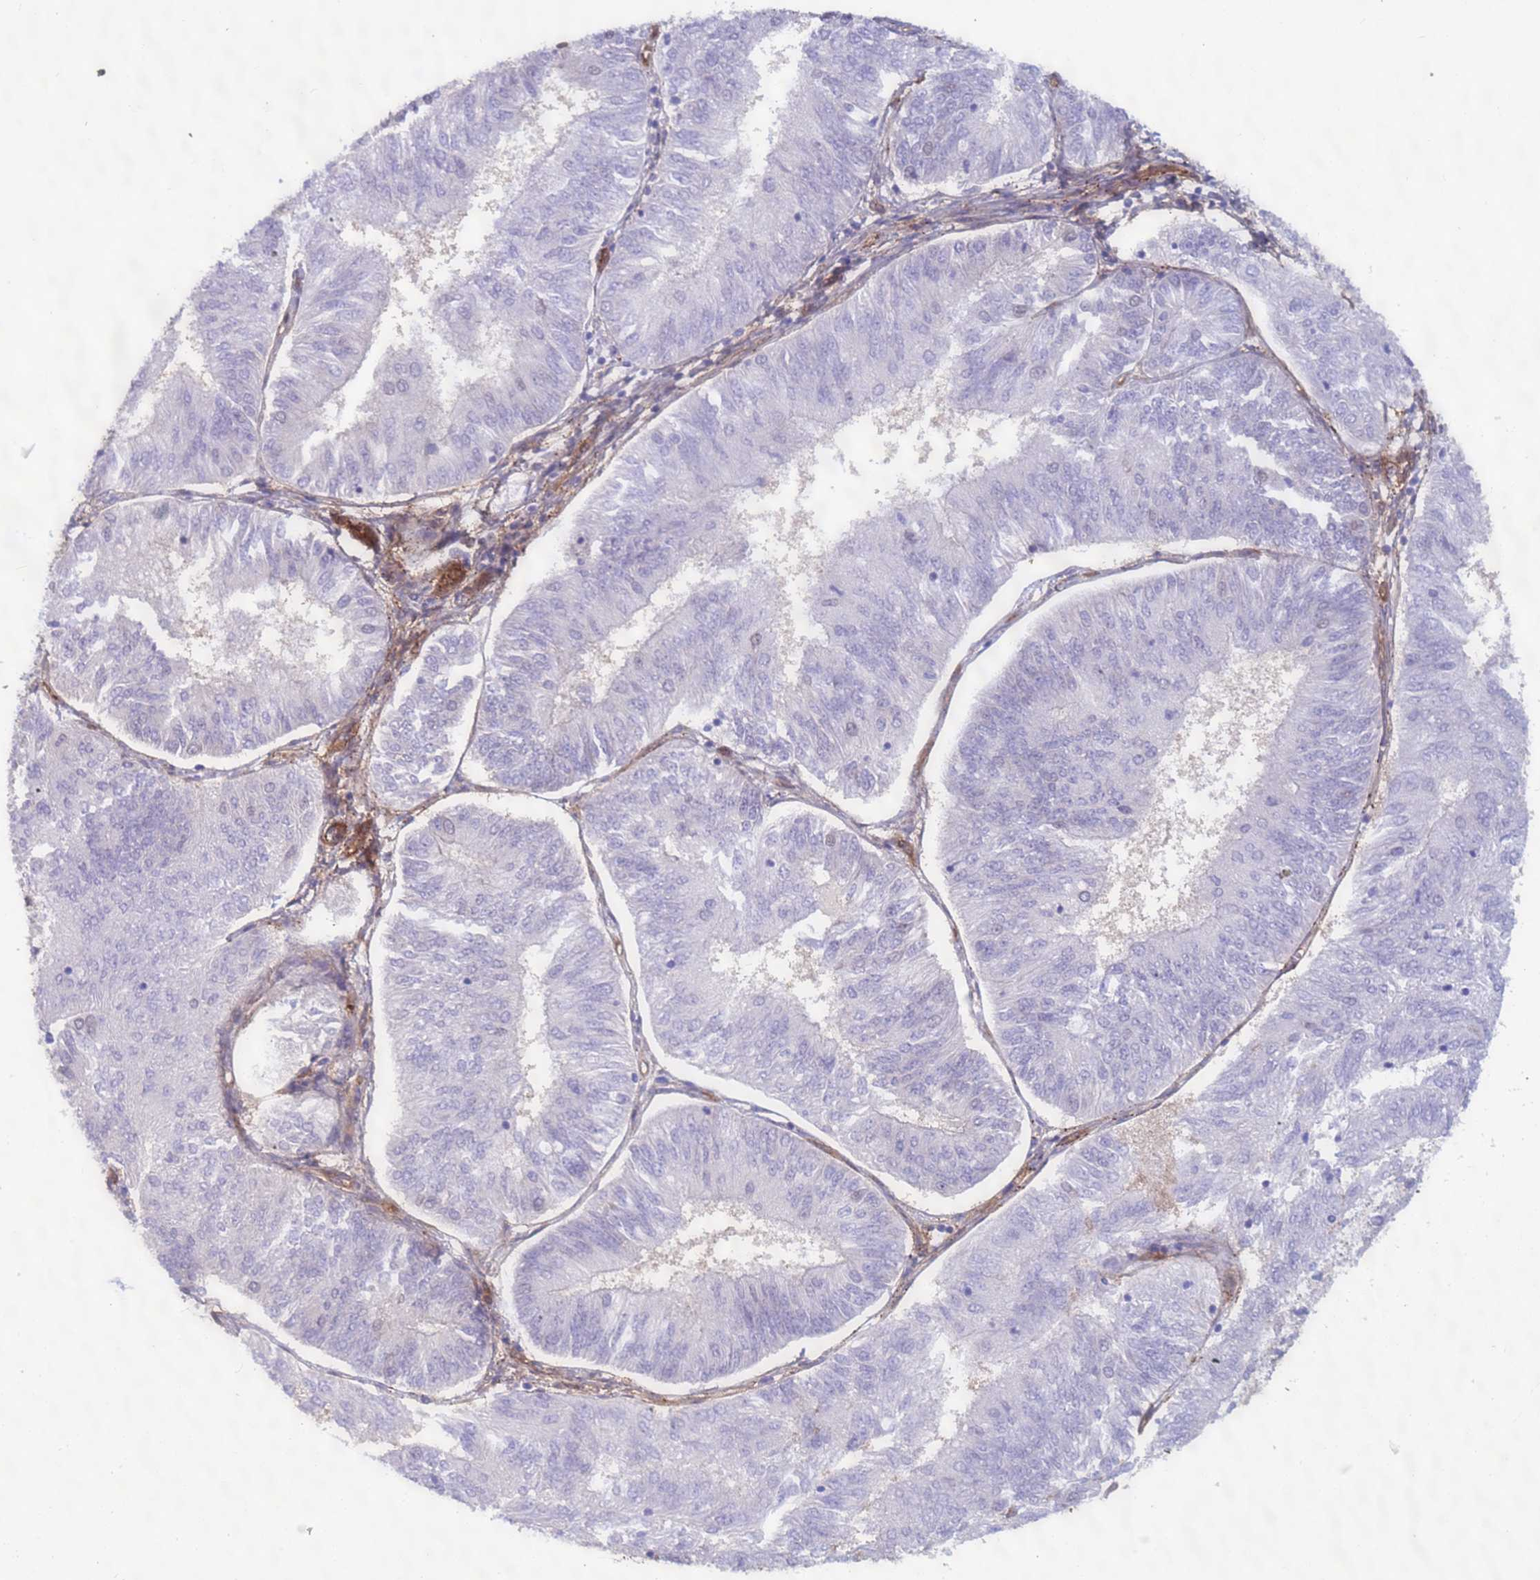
{"staining": {"intensity": "negative", "quantity": "none", "location": "none"}, "tissue": "endometrial cancer", "cell_type": "Tumor cells", "image_type": "cancer", "snomed": [{"axis": "morphology", "description": "Adenocarcinoma, NOS"}, {"axis": "topography", "description": "Endometrium"}], "caption": "IHC of human endometrial cancer reveals no expression in tumor cells.", "gene": "EHD2", "patient": {"sex": "female", "age": 58}}